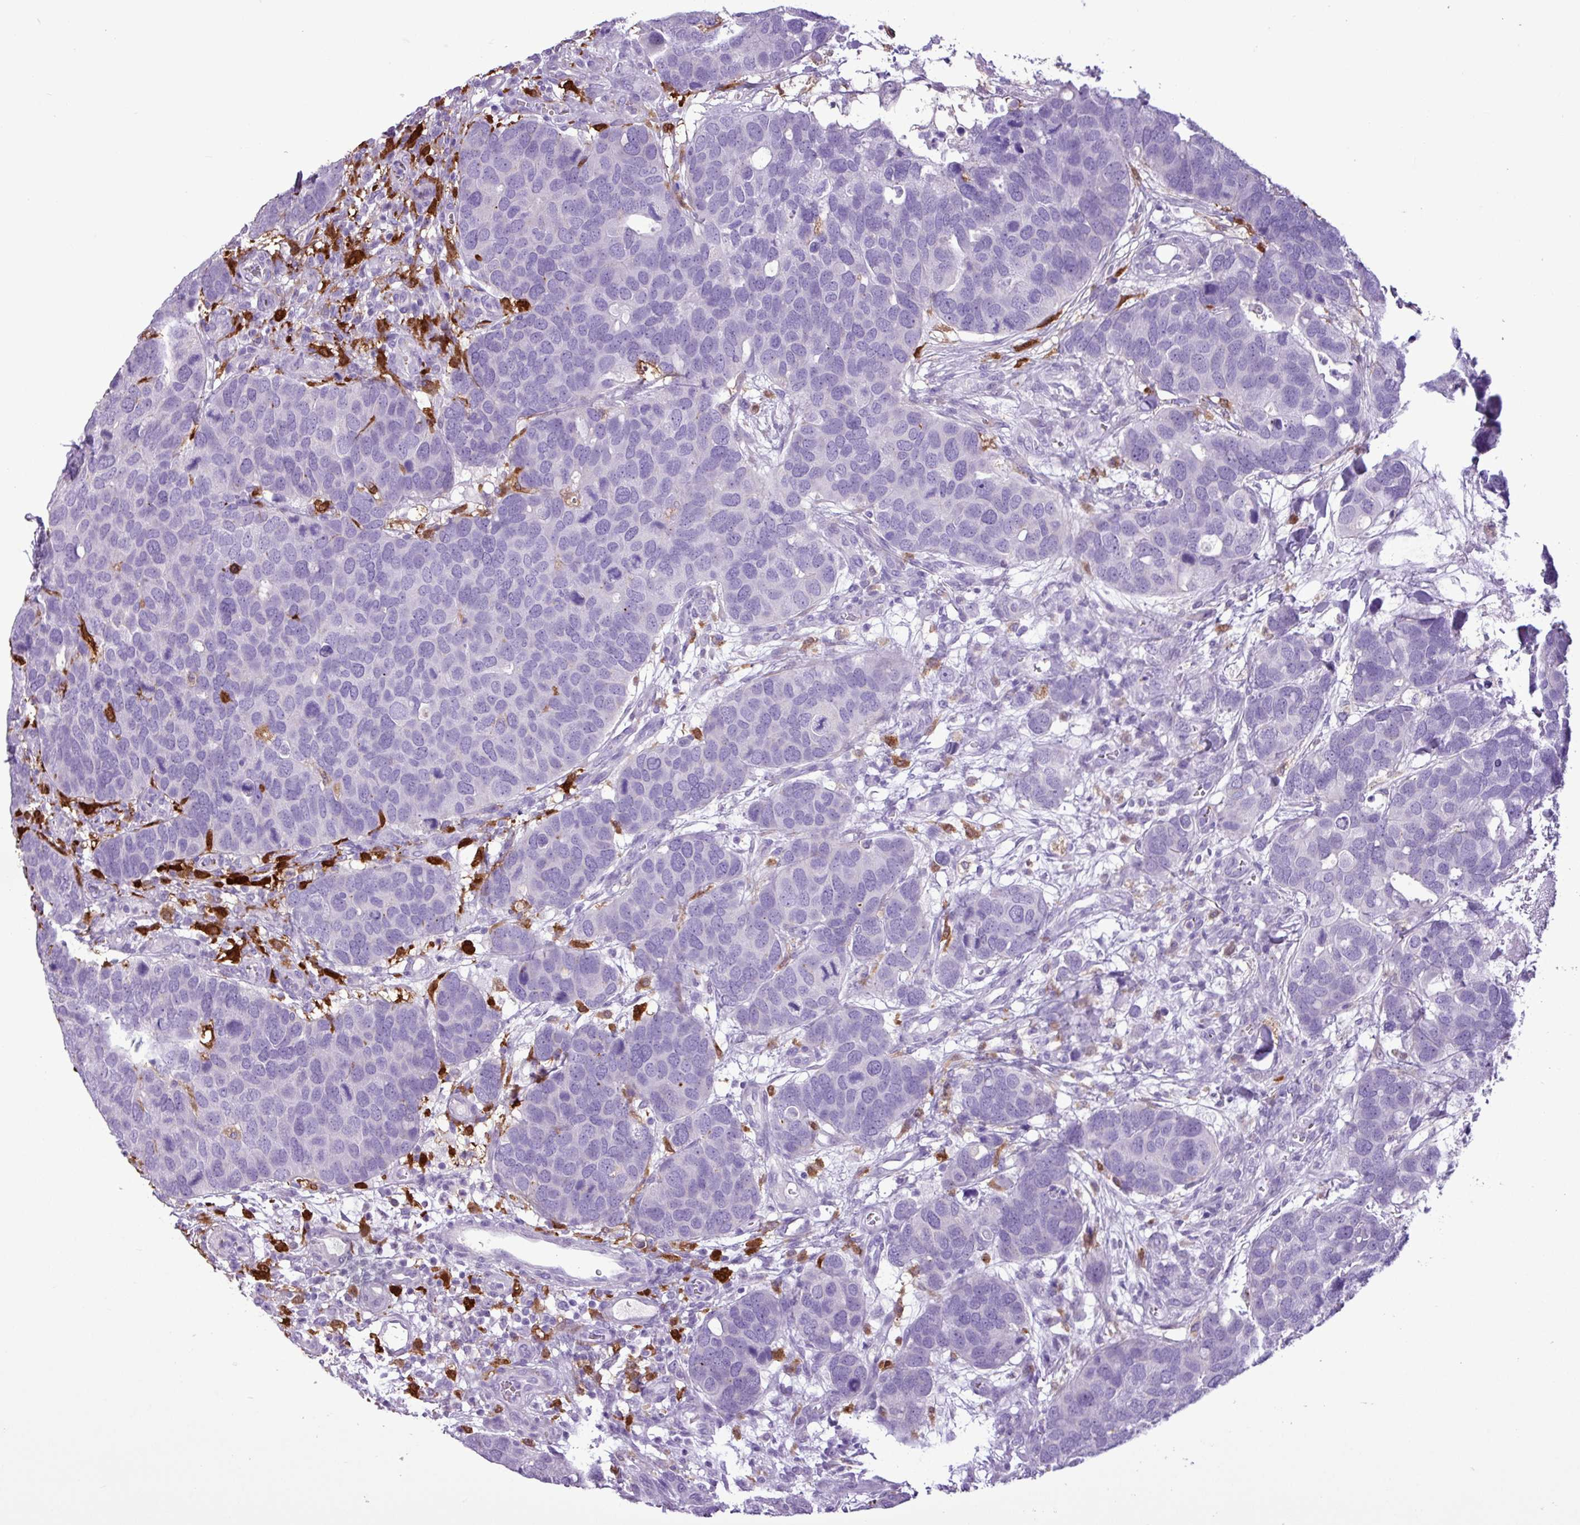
{"staining": {"intensity": "negative", "quantity": "none", "location": "none"}, "tissue": "breast cancer", "cell_type": "Tumor cells", "image_type": "cancer", "snomed": [{"axis": "morphology", "description": "Duct carcinoma"}, {"axis": "topography", "description": "Breast"}], "caption": "High magnification brightfield microscopy of intraductal carcinoma (breast) stained with DAB (3,3'-diaminobenzidine) (brown) and counterstained with hematoxylin (blue): tumor cells show no significant staining.", "gene": "TMEM200C", "patient": {"sex": "female", "age": 83}}